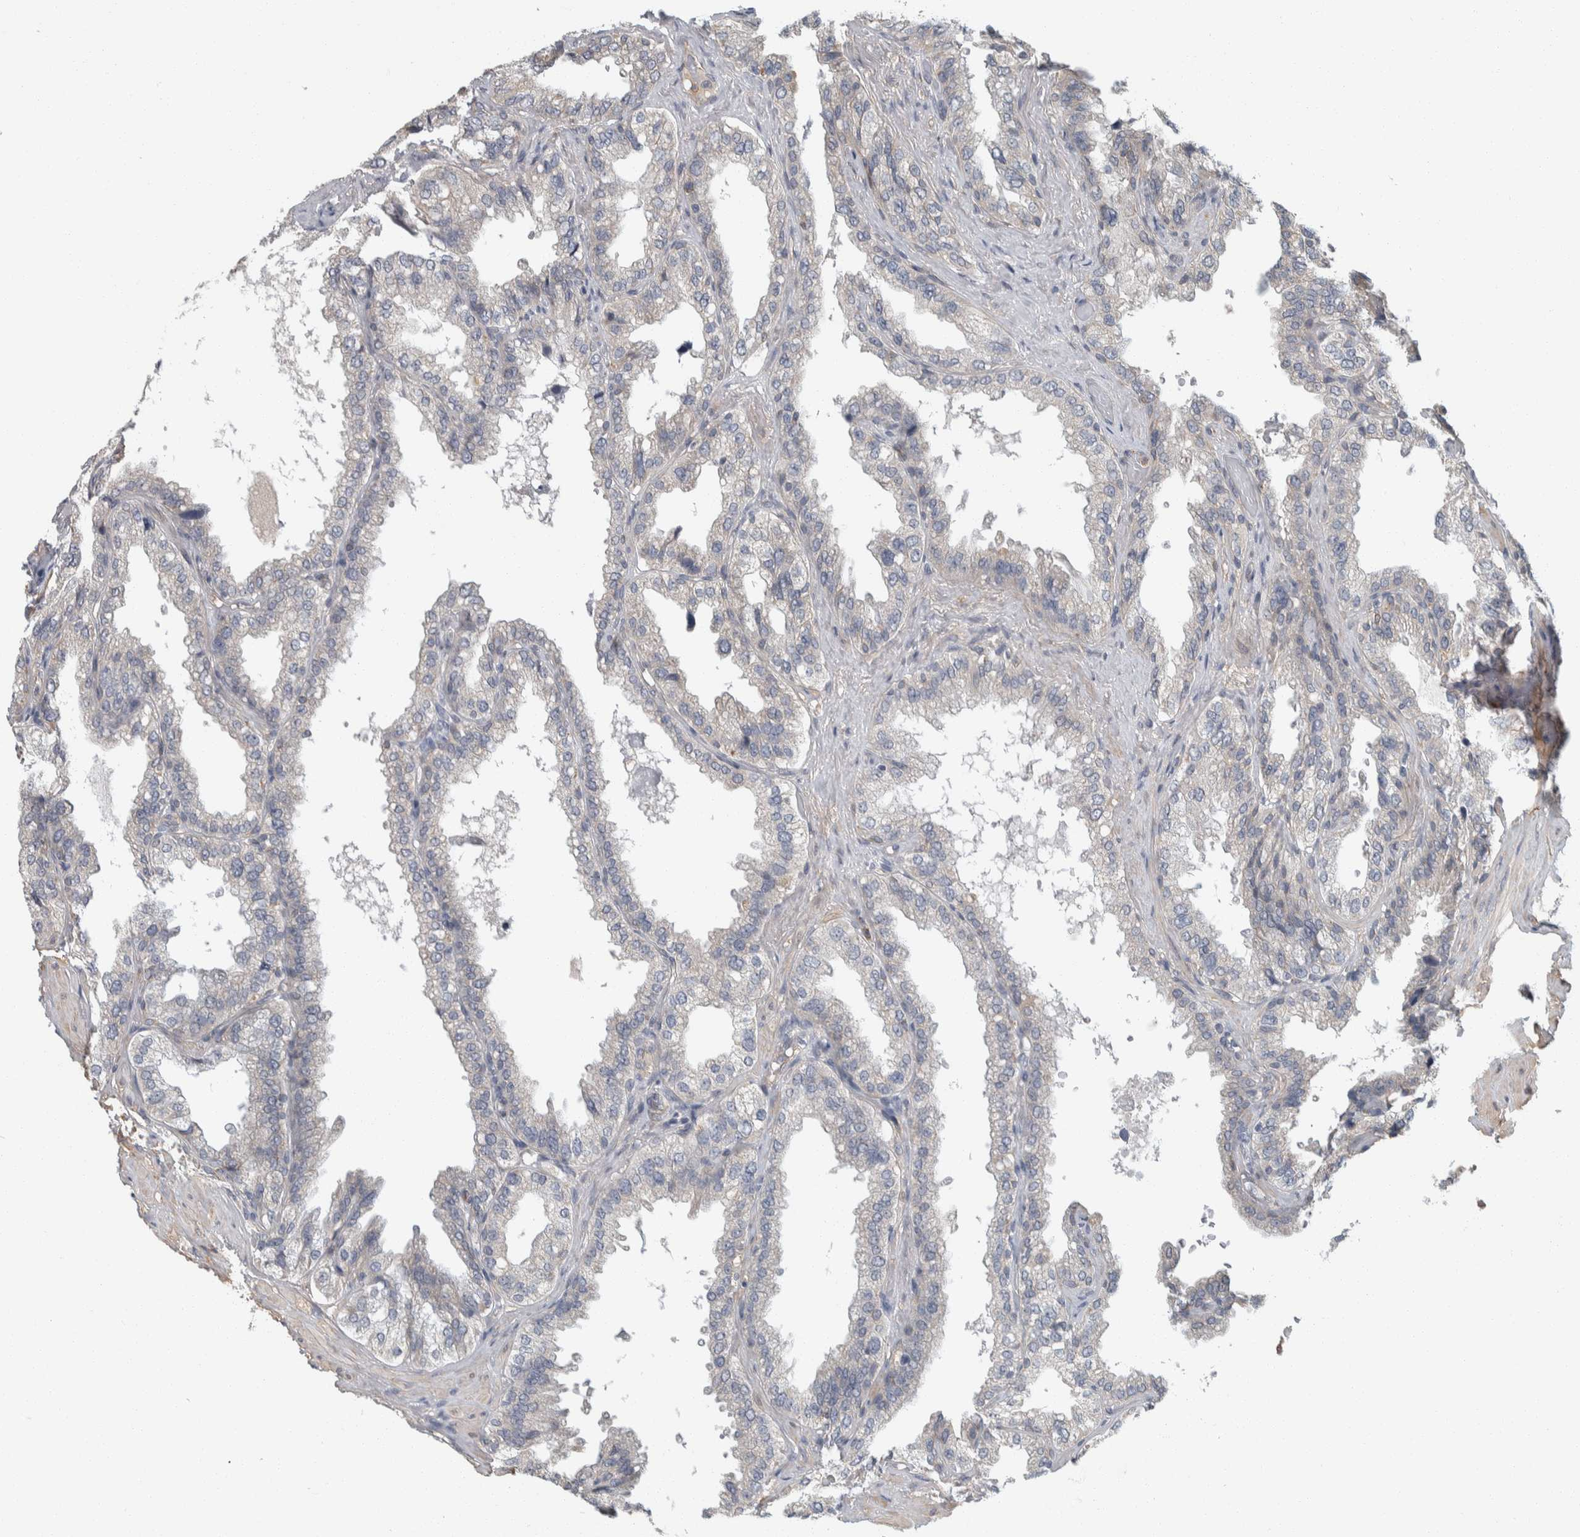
{"staining": {"intensity": "negative", "quantity": "none", "location": "none"}, "tissue": "seminal vesicle", "cell_type": "Glandular cells", "image_type": "normal", "snomed": [{"axis": "morphology", "description": "Normal tissue, NOS"}, {"axis": "topography", "description": "Seminal veicle"}], "caption": "A high-resolution micrograph shows immunohistochemistry staining of benign seminal vesicle, which demonstrates no significant staining in glandular cells. (DAB (3,3'-diaminobenzidine) IHC, high magnification).", "gene": "KCNJ3", "patient": {"sex": "male", "age": 68}}